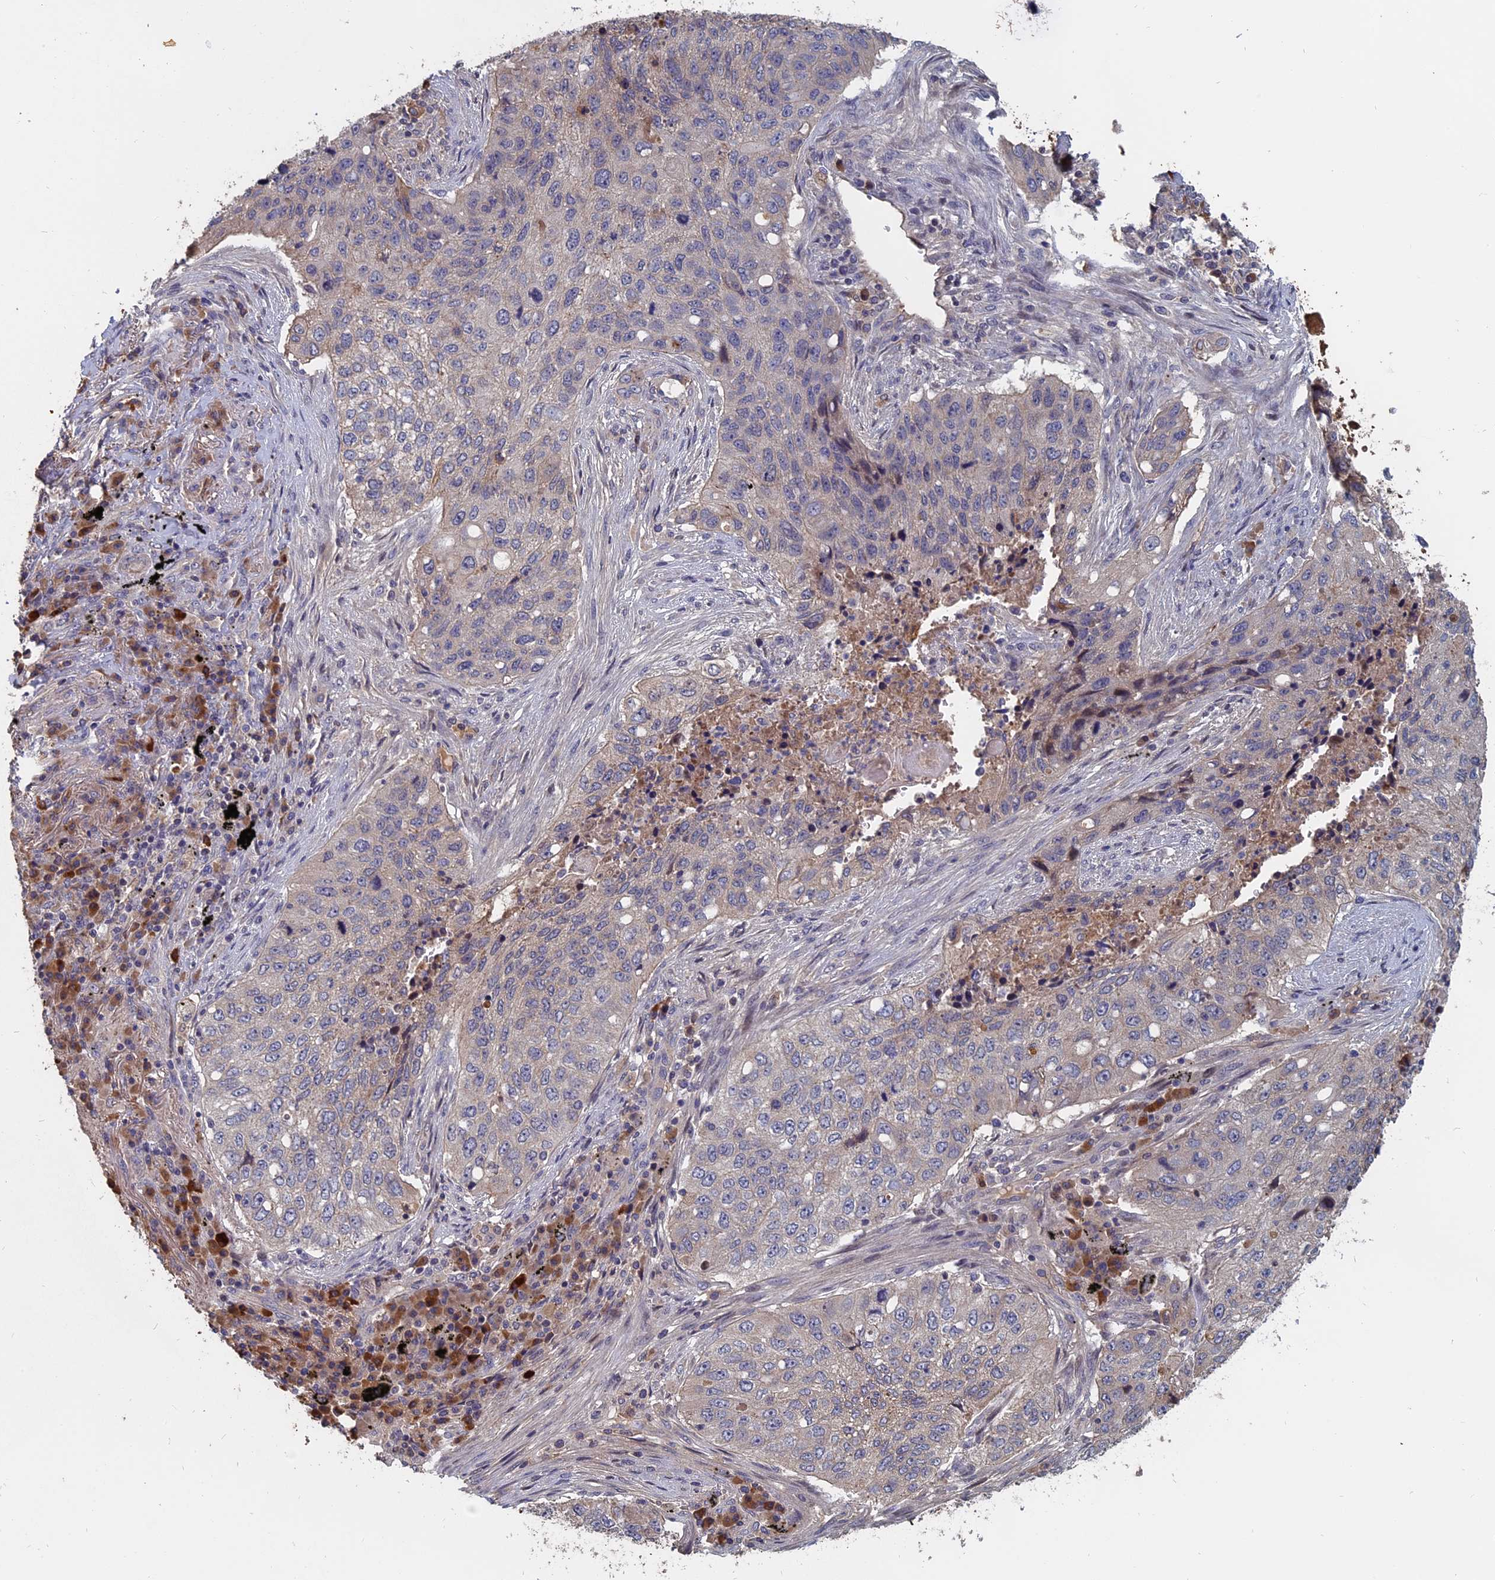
{"staining": {"intensity": "negative", "quantity": "none", "location": "none"}, "tissue": "lung cancer", "cell_type": "Tumor cells", "image_type": "cancer", "snomed": [{"axis": "morphology", "description": "Squamous cell carcinoma, NOS"}, {"axis": "topography", "description": "Lung"}], "caption": "Tumor cells show no significant staining in lung cancer (squamous cell carcinoma).", "gene": "SLC33A1", "patient": {"sex": "female", "age": 63}}